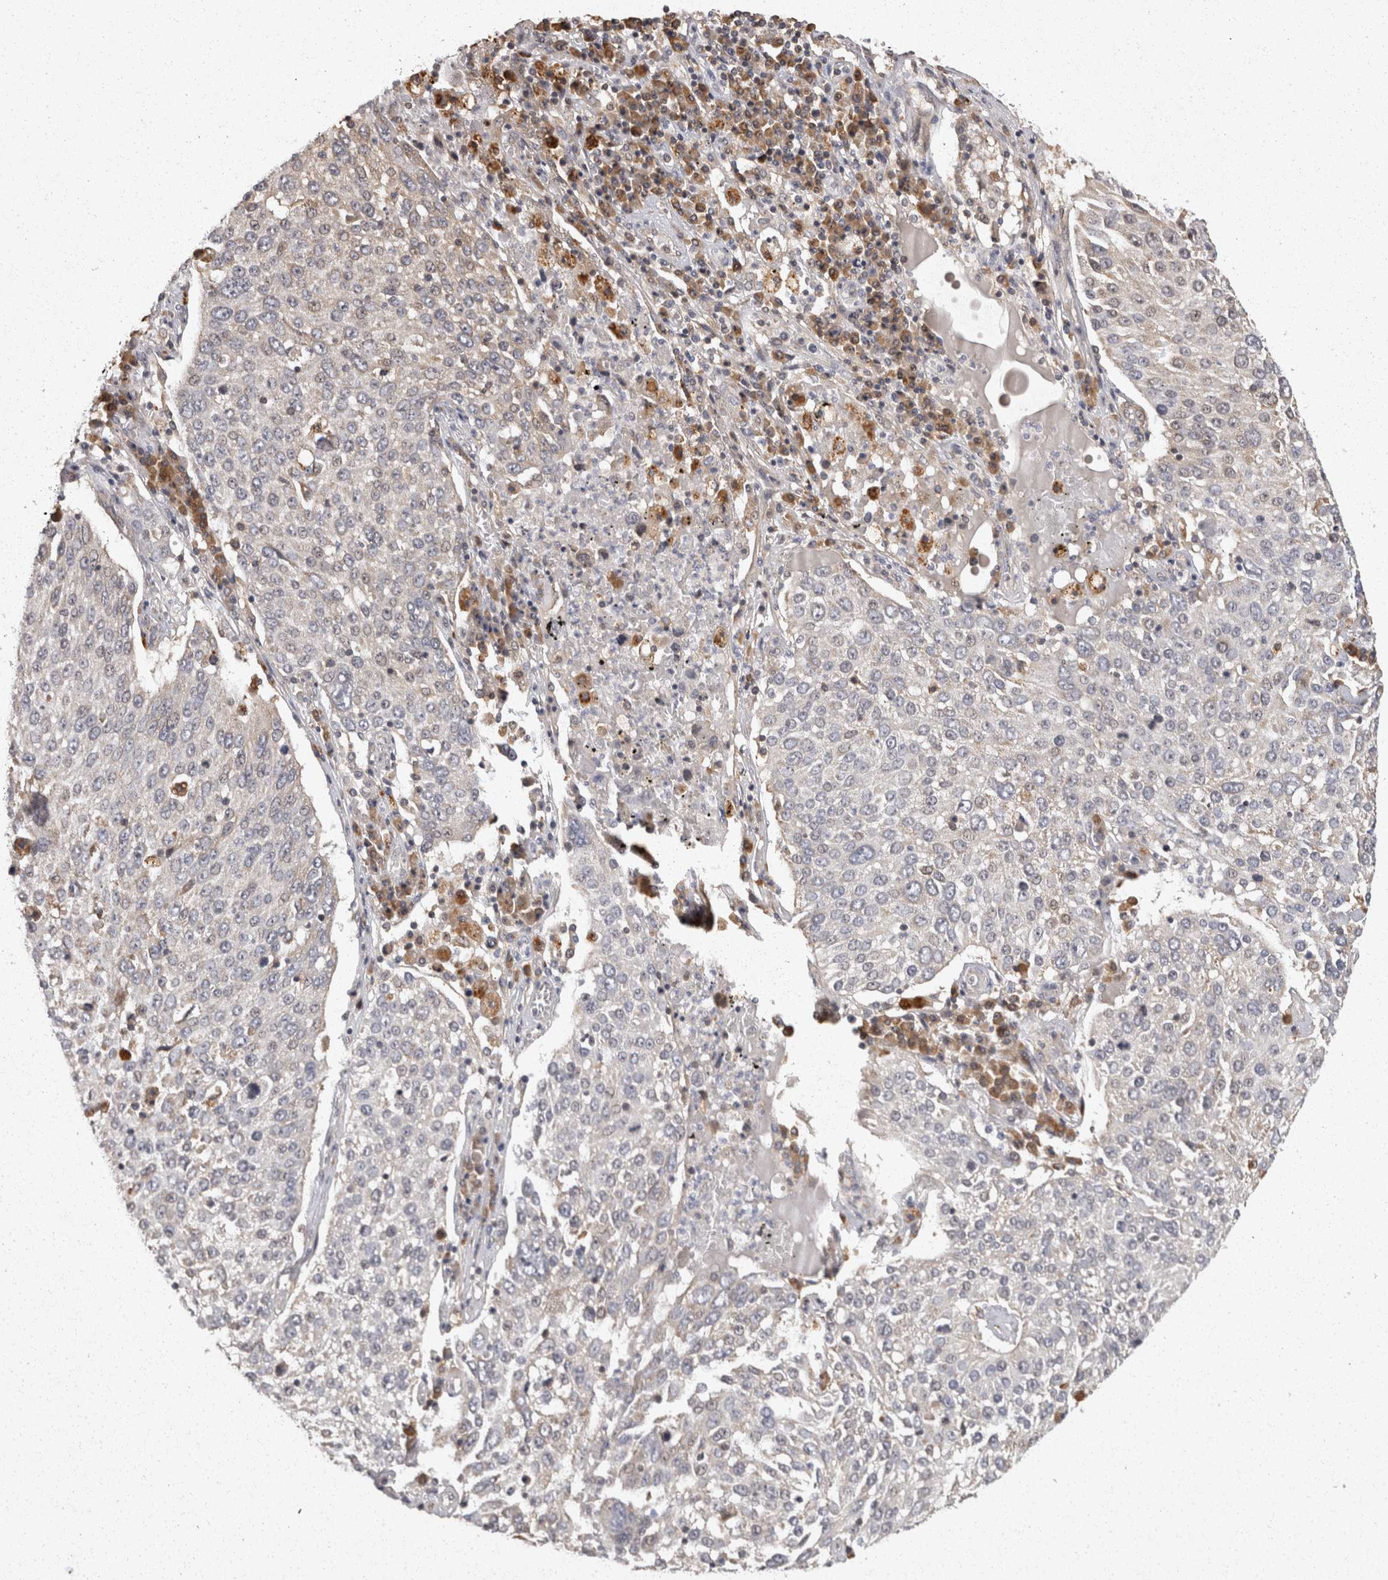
{"staining": {"intensity": "negative", "quantity": "none", "location": "none"}, "tissue": "lung cancer", "cell_type": "Tumor cells", "image_type": "cancer", "snomed": [{"axis": "morphology", "description": "Squamous cell carcinoma, NOS"}, {"axis": "topography", "description": "Lung"}], "caption": "A high-resolution image shows immunohistochemistry (IHC) staining of lung cancer, which demonstrates no significant staining in tumor cells.", "gene": "ACAT2", "patient": {"sex": "male", "age": 65}}